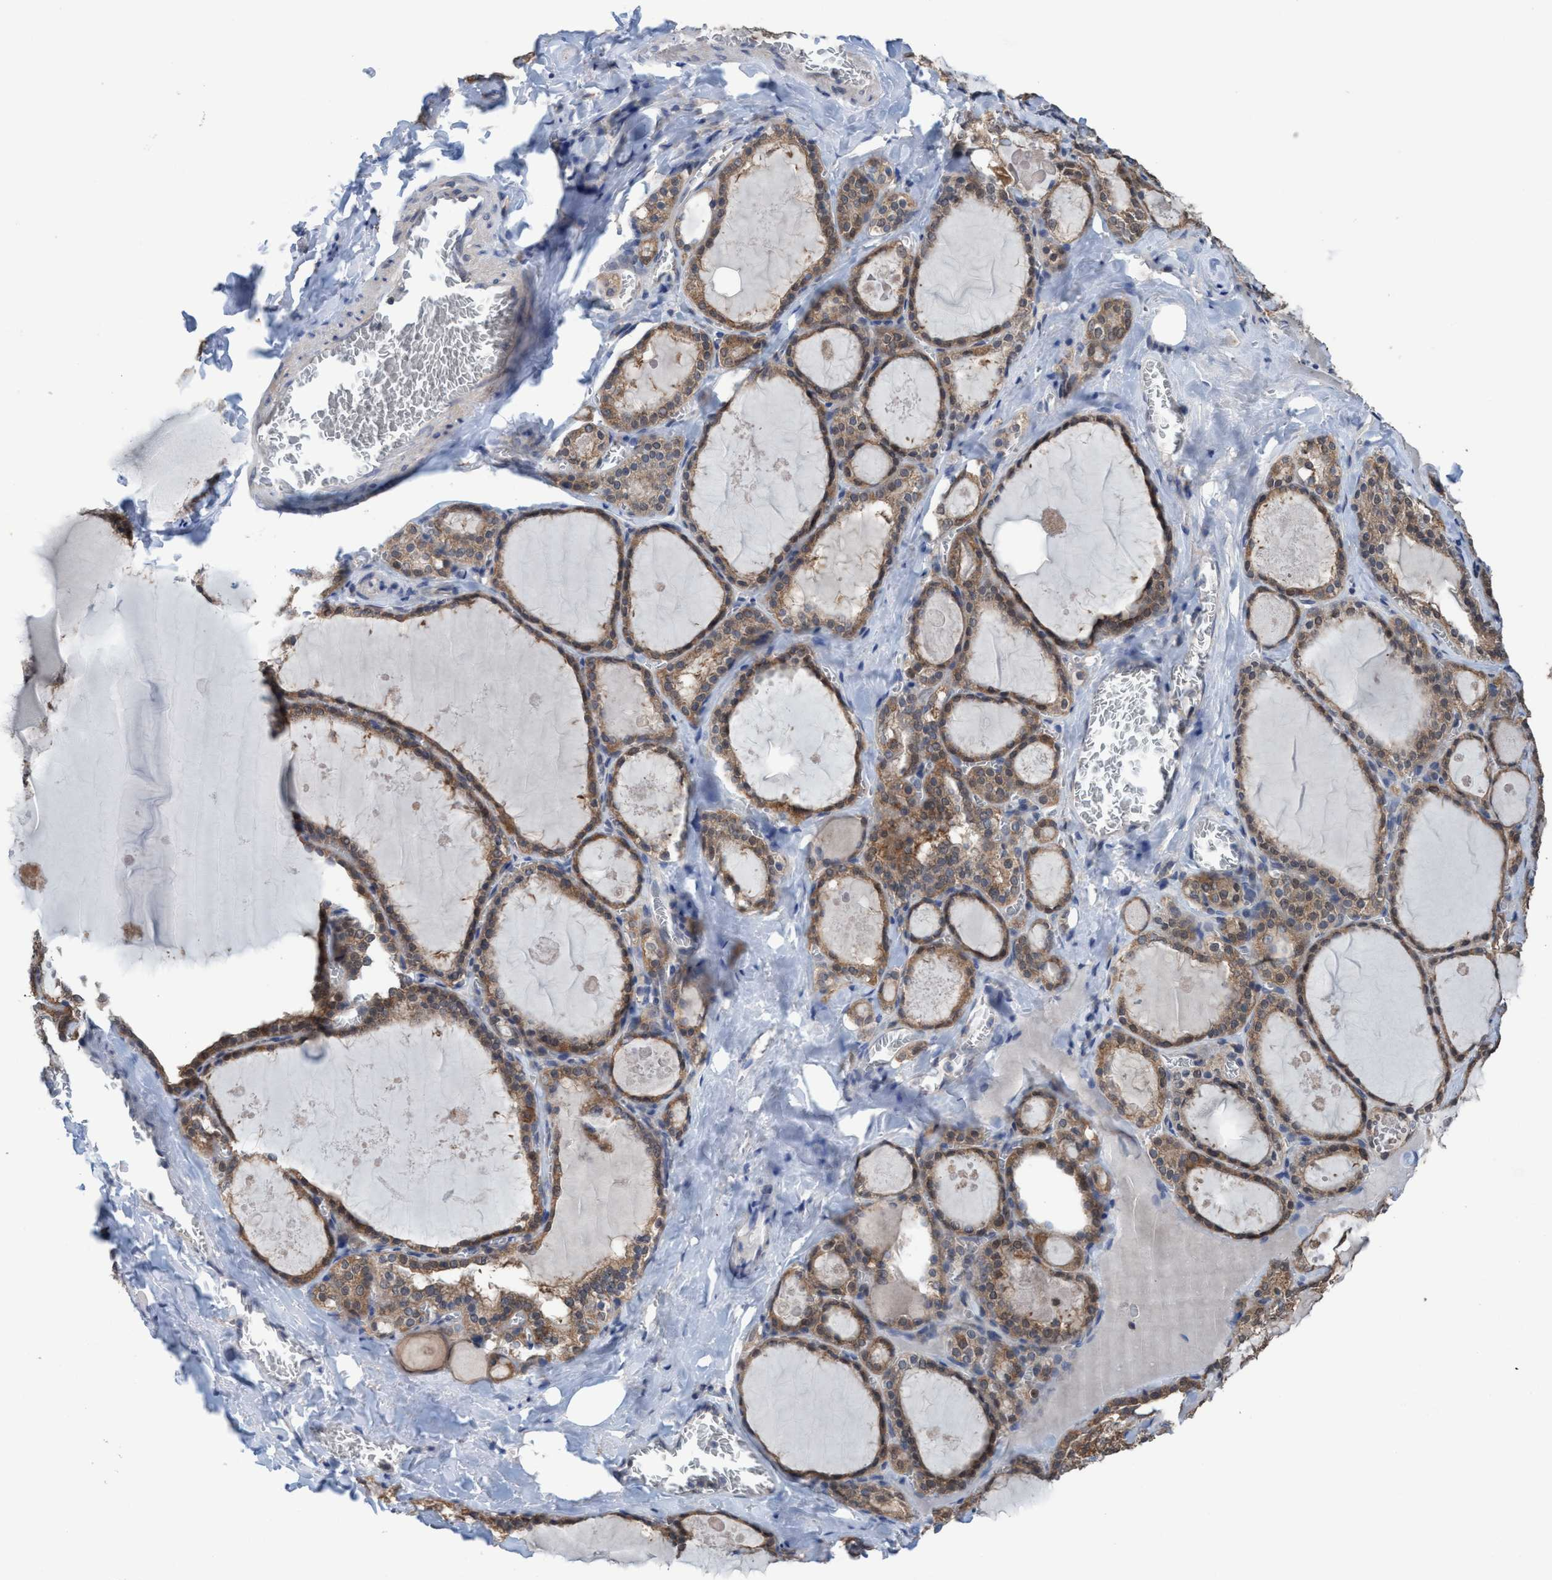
{"staining": {"intensity": "moderate", "quantity": ">75%", "location": "cytoplasmic/membranous"}, "tissue": "thyroid gland", "cell_type": "Glandular cells", "image_type": "normal", "snomed": [{"axis": "morphology", "description": "Normal tissue, NOS"}, {"axis": "topography", "description": "Thyroid gland"}], "caption": "Thyroid gland stained with a brown dye exhibits moderate cytoplasmic/membranous positive staining in approximately >75% of glandular cells.", "gene": "GLOD4", "patient": {"sex": "male", "age": 56}}